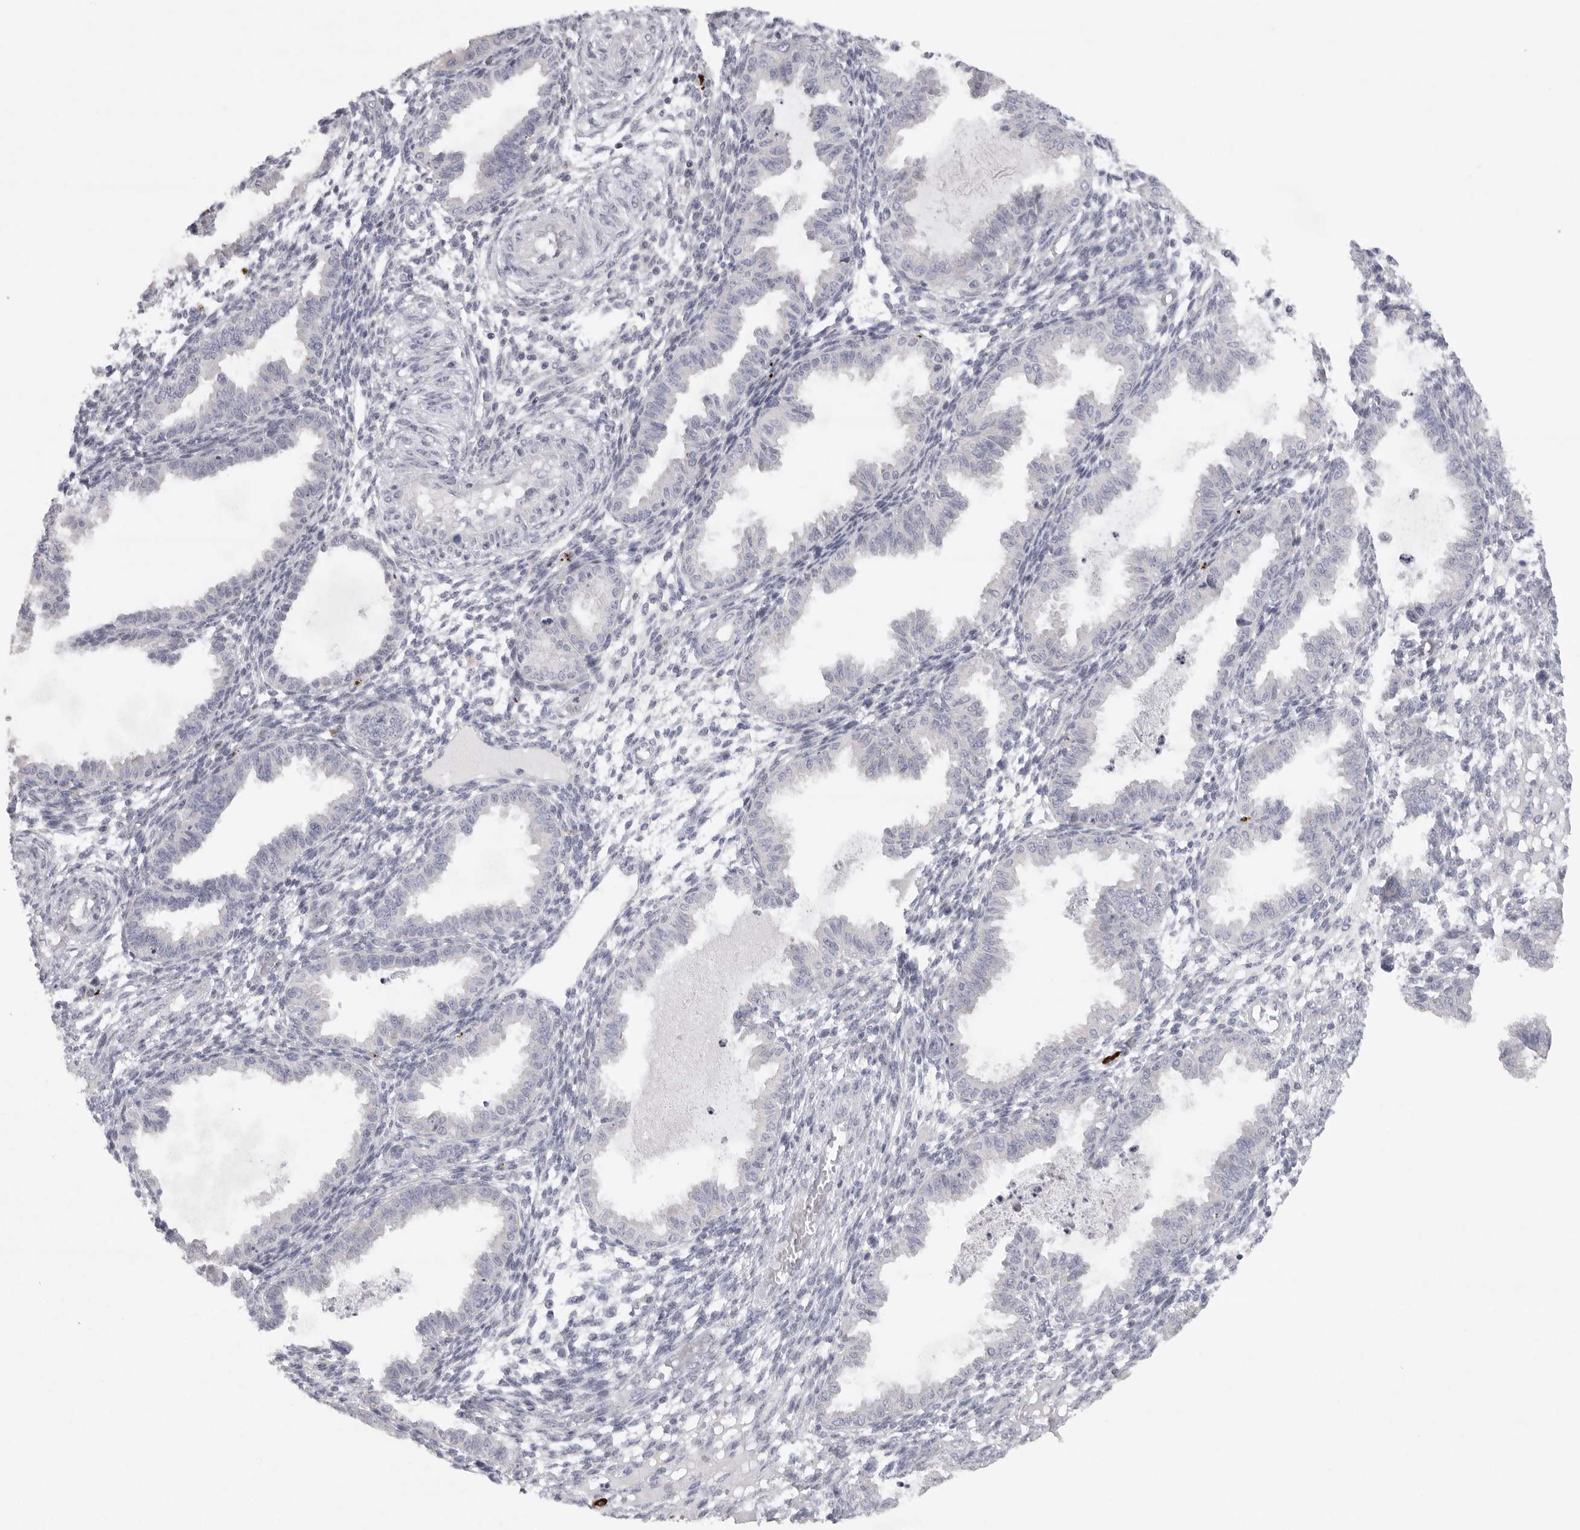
{"staining": {"intensity": "negative", "quantity": "none", "location": "none"}, "tissue": "endometrium", "cell_type": "Cells in endometrial stroma", "image_type": "normal", "snomed": [{"axis": "morphology", "description": "Normal tissue, NOS"}, {"axis": "topography", "description": "Endometrium"}], "caption": "High magnification brightfield microscopy of normal endometrium stained with DAB (3,3'-diaminobenzidine) (brown) and counterstained with hematoxylin (blue): cells in endometrial stroma show no significant staining. Nuclei are stained in blue.", "gene": "TMEM69", "patient": {"sex": "female", "age": 33}}